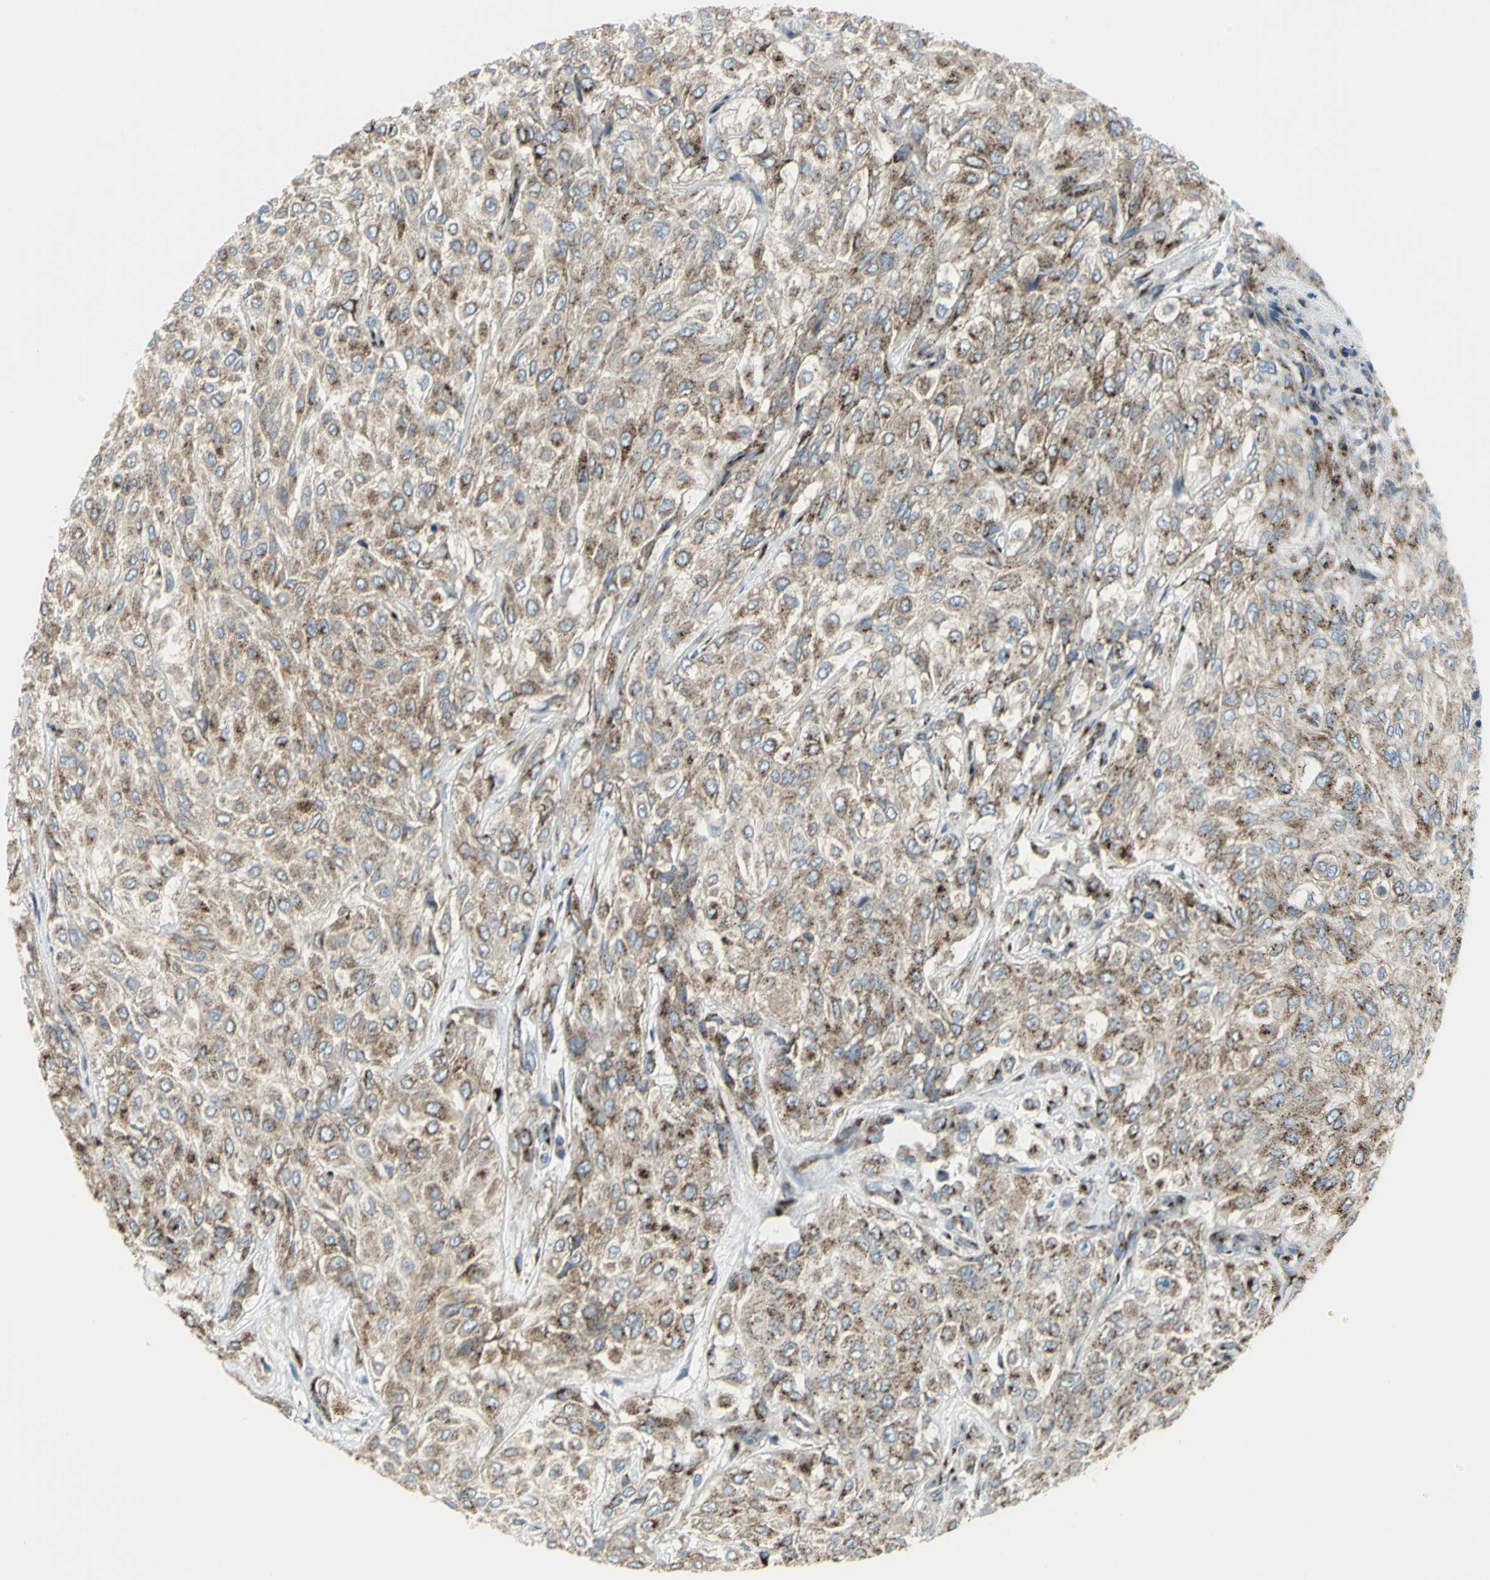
{"staining": {"intensity": "strong", "quantity": ">75%", "location": "cytoplasmic/membranous"}, "tissue": "urothelial cancer", "cell_type": "Tumor cells", "image_type": "cancer", "snomed": [{"axis": "morphology", "description": "Urothelial carcinoma, High grade"}, {"axis": "topography", "description": "Urinary bladder"}], "caption": "Protein staining shows strong cytoplasmic/membranous positivity in about >75% of tumor cells in high-grade urothelial carcinoma.", "gene": "GPR3", "patient": {"sex": "male", "age": 57}}